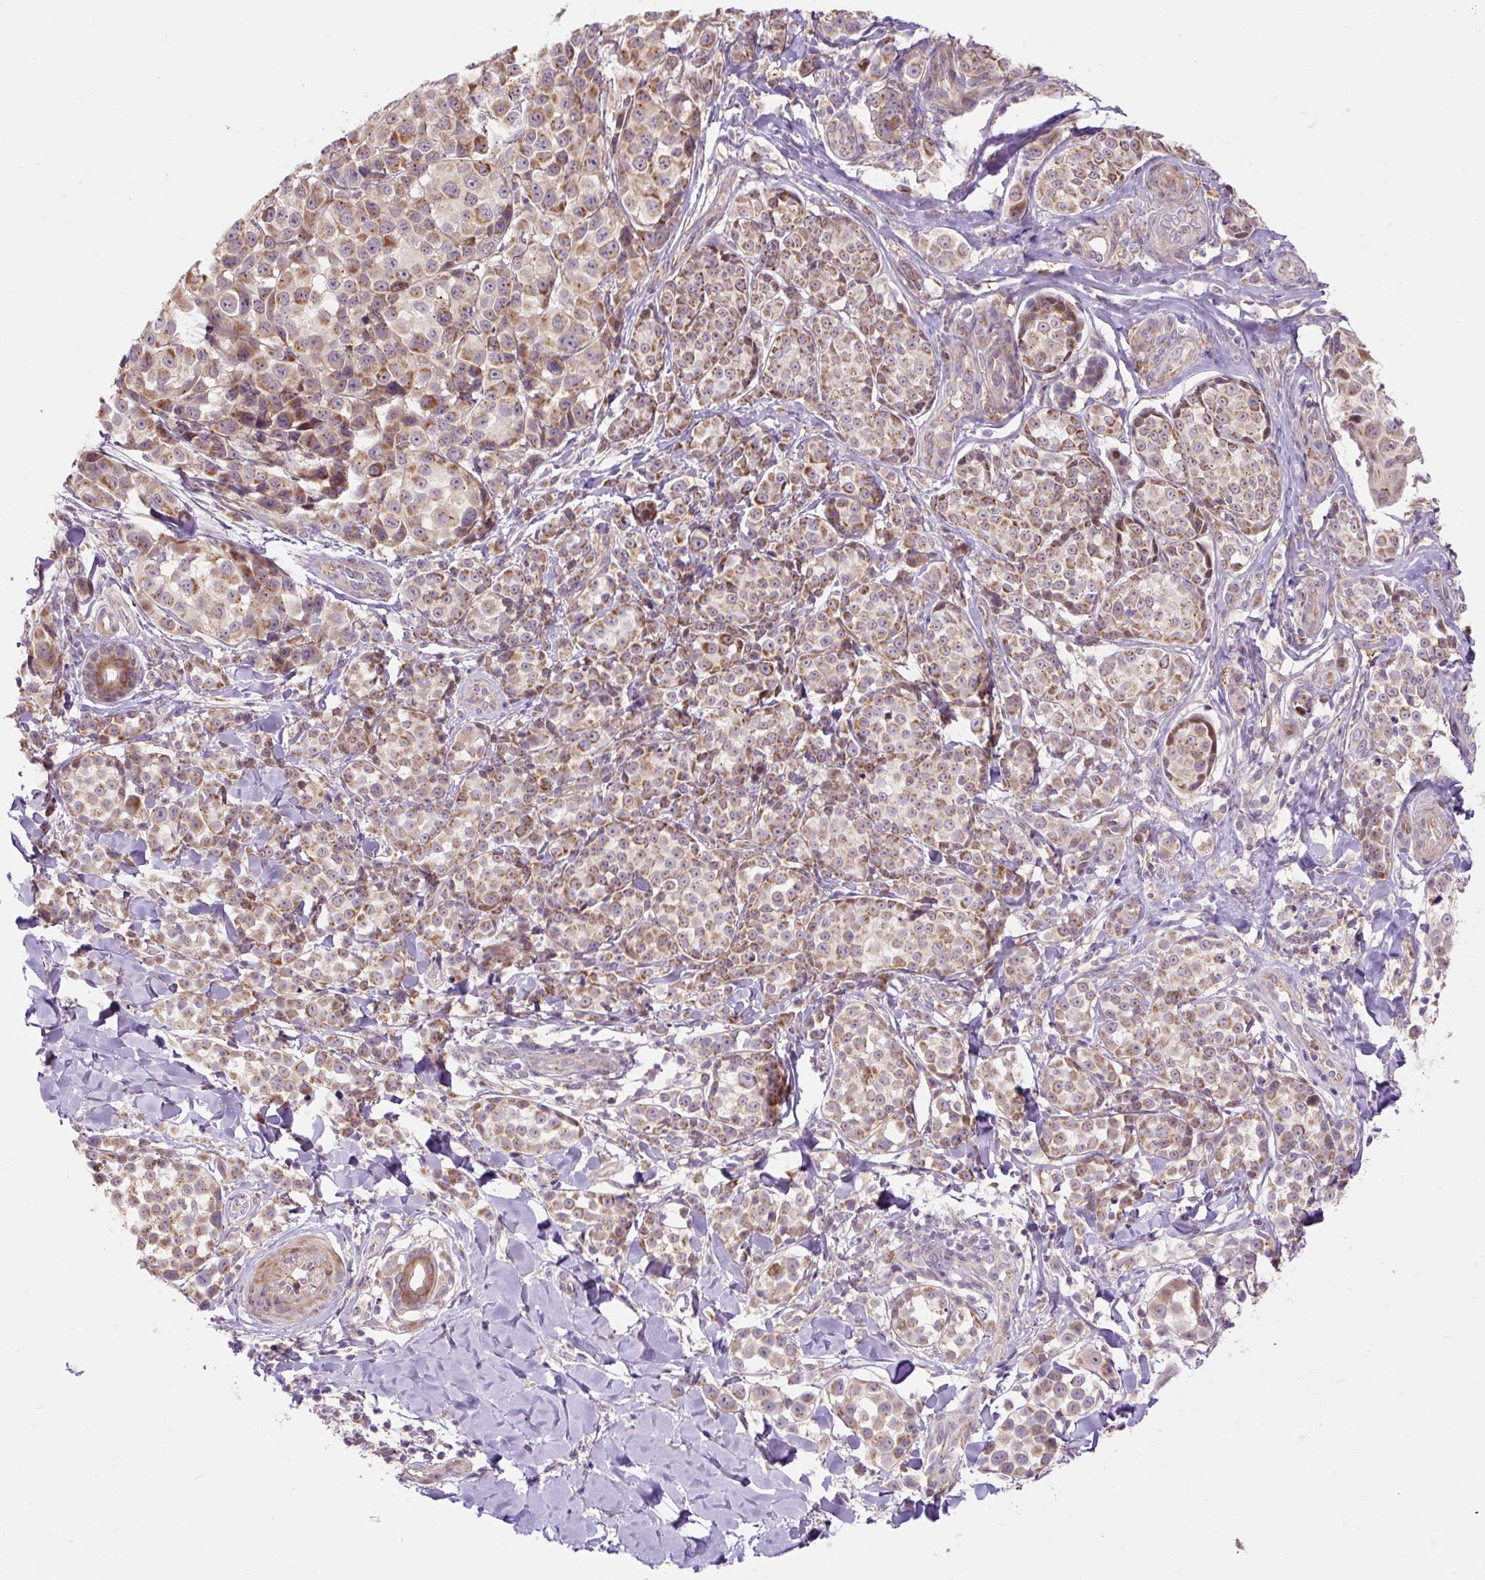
{"staining": {"intensity": "moderate", "quantity": ">75%", "location": "cytoplasmic/membranous"}, "tissue": "melanoma", "cell_type": "Tumor cells", "image_type": "cancer", "snomed": [{"axis": "morphology", "description": "Malignant melanoma, NOS"}, {"axis": "topography", "description": "Skin"}], "caption": "Protein expression analysis of melanoma displays moderate cytoplasmic/membranous expression in approximately >75% of tumor cells.", "gene": "TRIAP1", "patient": {"sex": "female", "age": 35}}